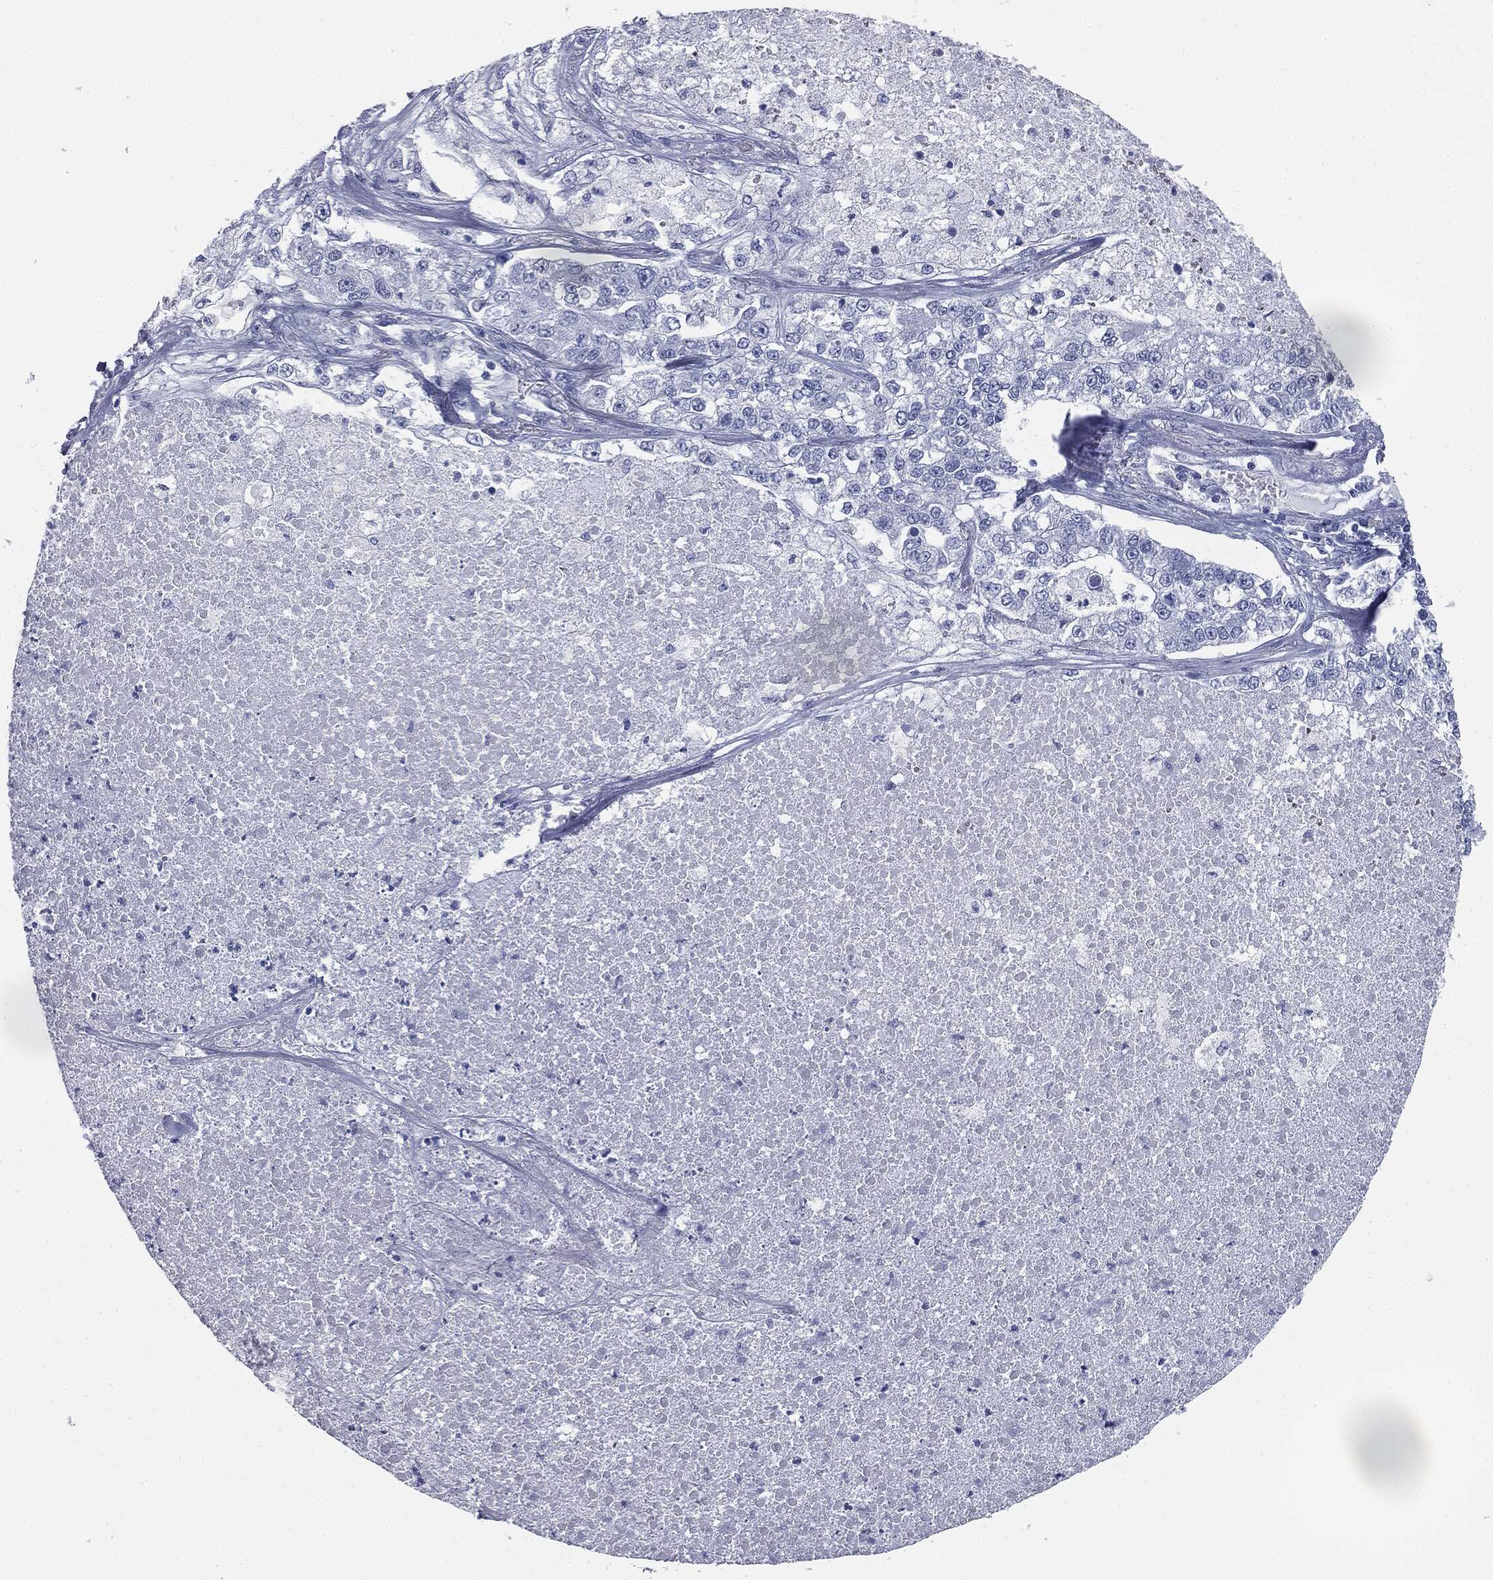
{"staining": {"intensity": "negative", "quantity": "none", "location": "none"}, "tissue": "lung cancer", "cell_type": "Tumor cells", "image_type": "cancer", "snomed": [{"axis": "morphology", "description": "Adenocarcinoma, NOS"}, {"axis": "topography", "description": "Lung"}], "caption": "DAB (3,3'-diaminobenzidine) immunohistochemical staining of adenocarcinoma (lung) demonstrates no significant positivity in tumor cells. (DAB immunohistochemistry visualized using brightfield microscopy, high magnification).", "gene": "TPO", "patient": {"sex": "male", "age": 49}}